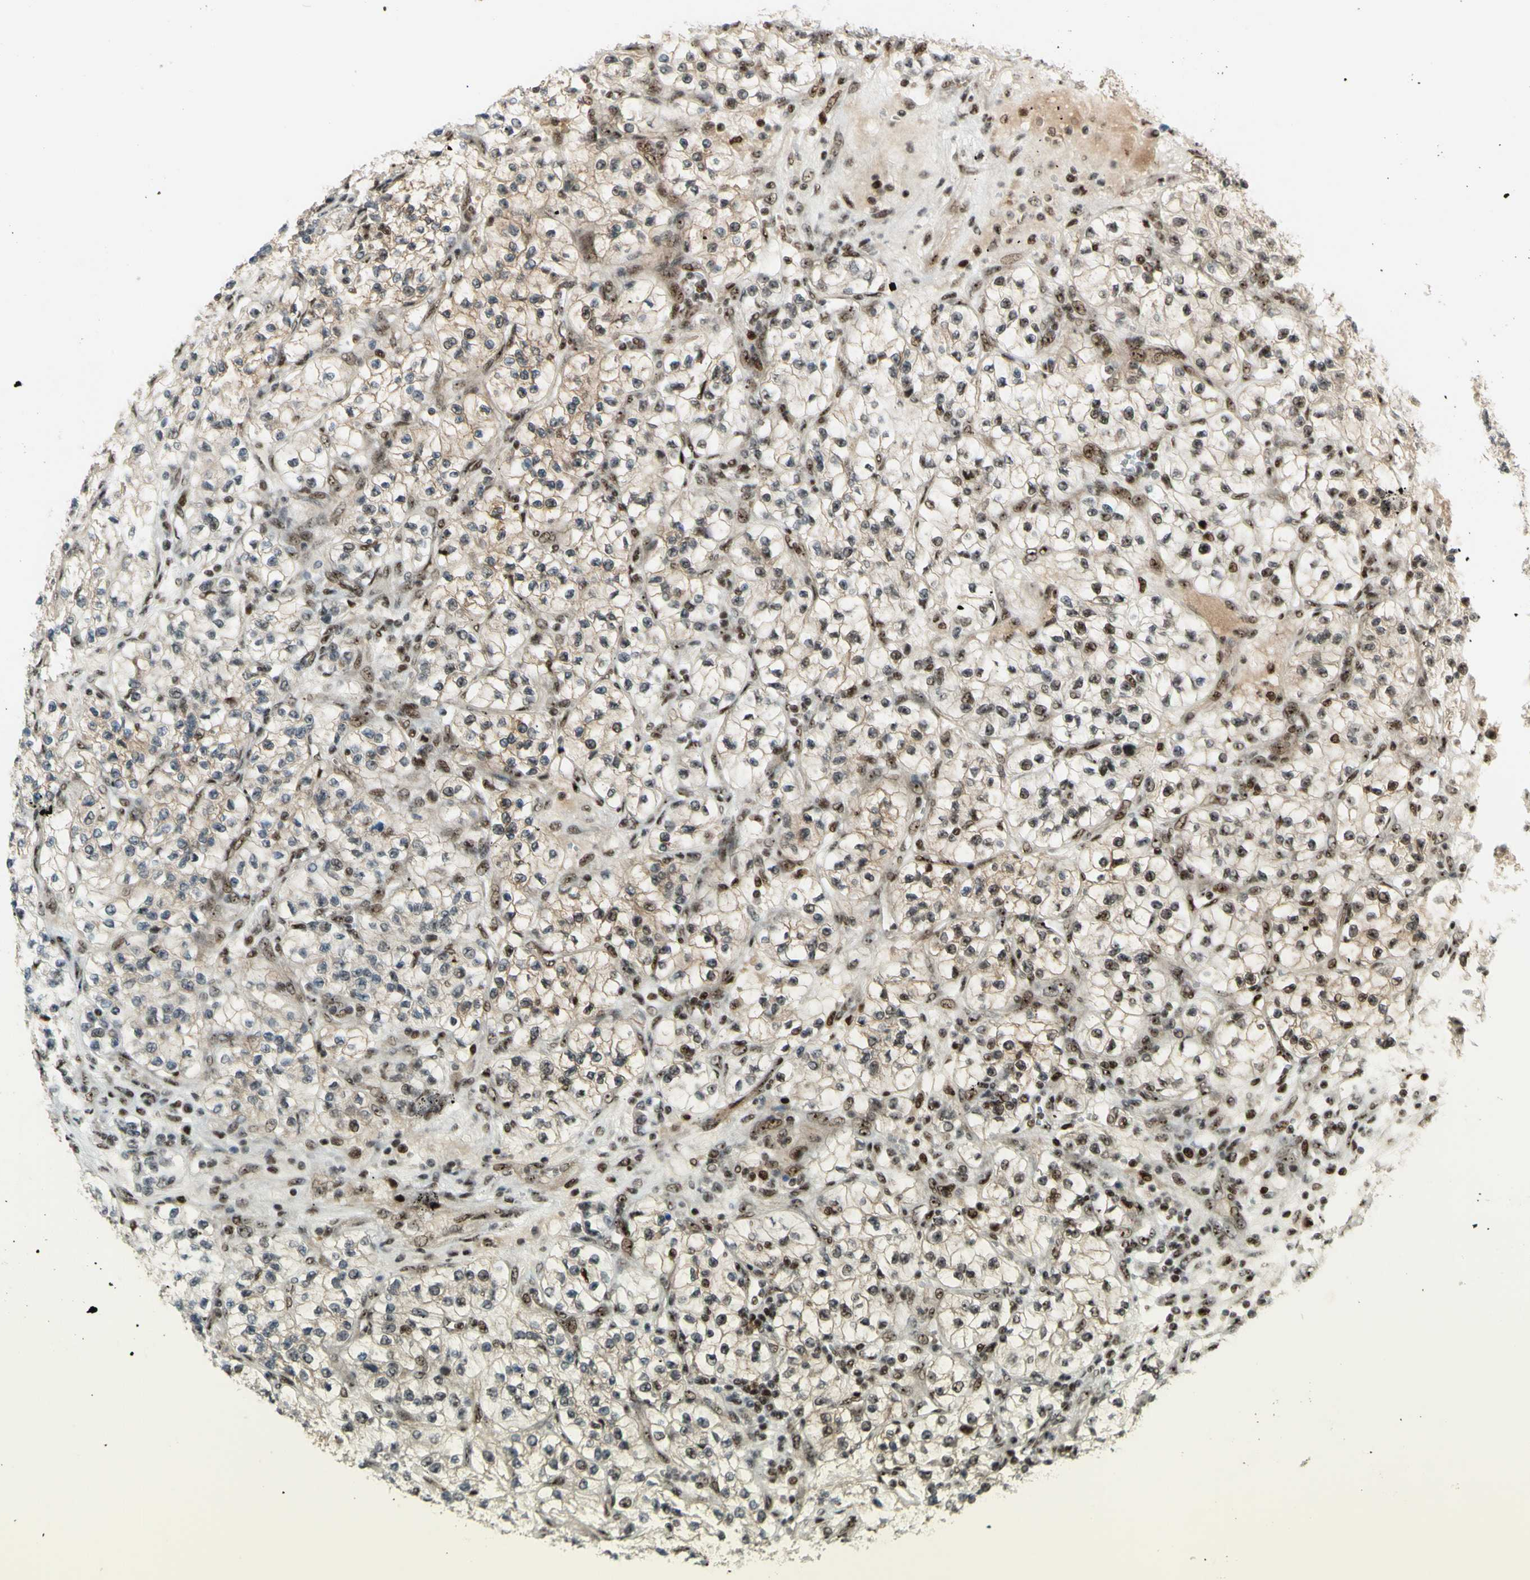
{"staining": {"intensity": "strong", "quantity": "25%-75%", "location": "nuclear"}, "tissue": "renal cancer", "cell_type": "Tumor cells", "image_type": "cancer", "snomed": [{"axis": "morphology", "description": "Adenocarcinoma, NOS"}, {"axis": "topography", "description": "Kidney"}], "caption": "Human adenocarcinoma (renal) stained with a protein marker reveals strong staining in tumor cells.", "gene": "DHX9", "patient": {"sex": "female", "age": 57}}